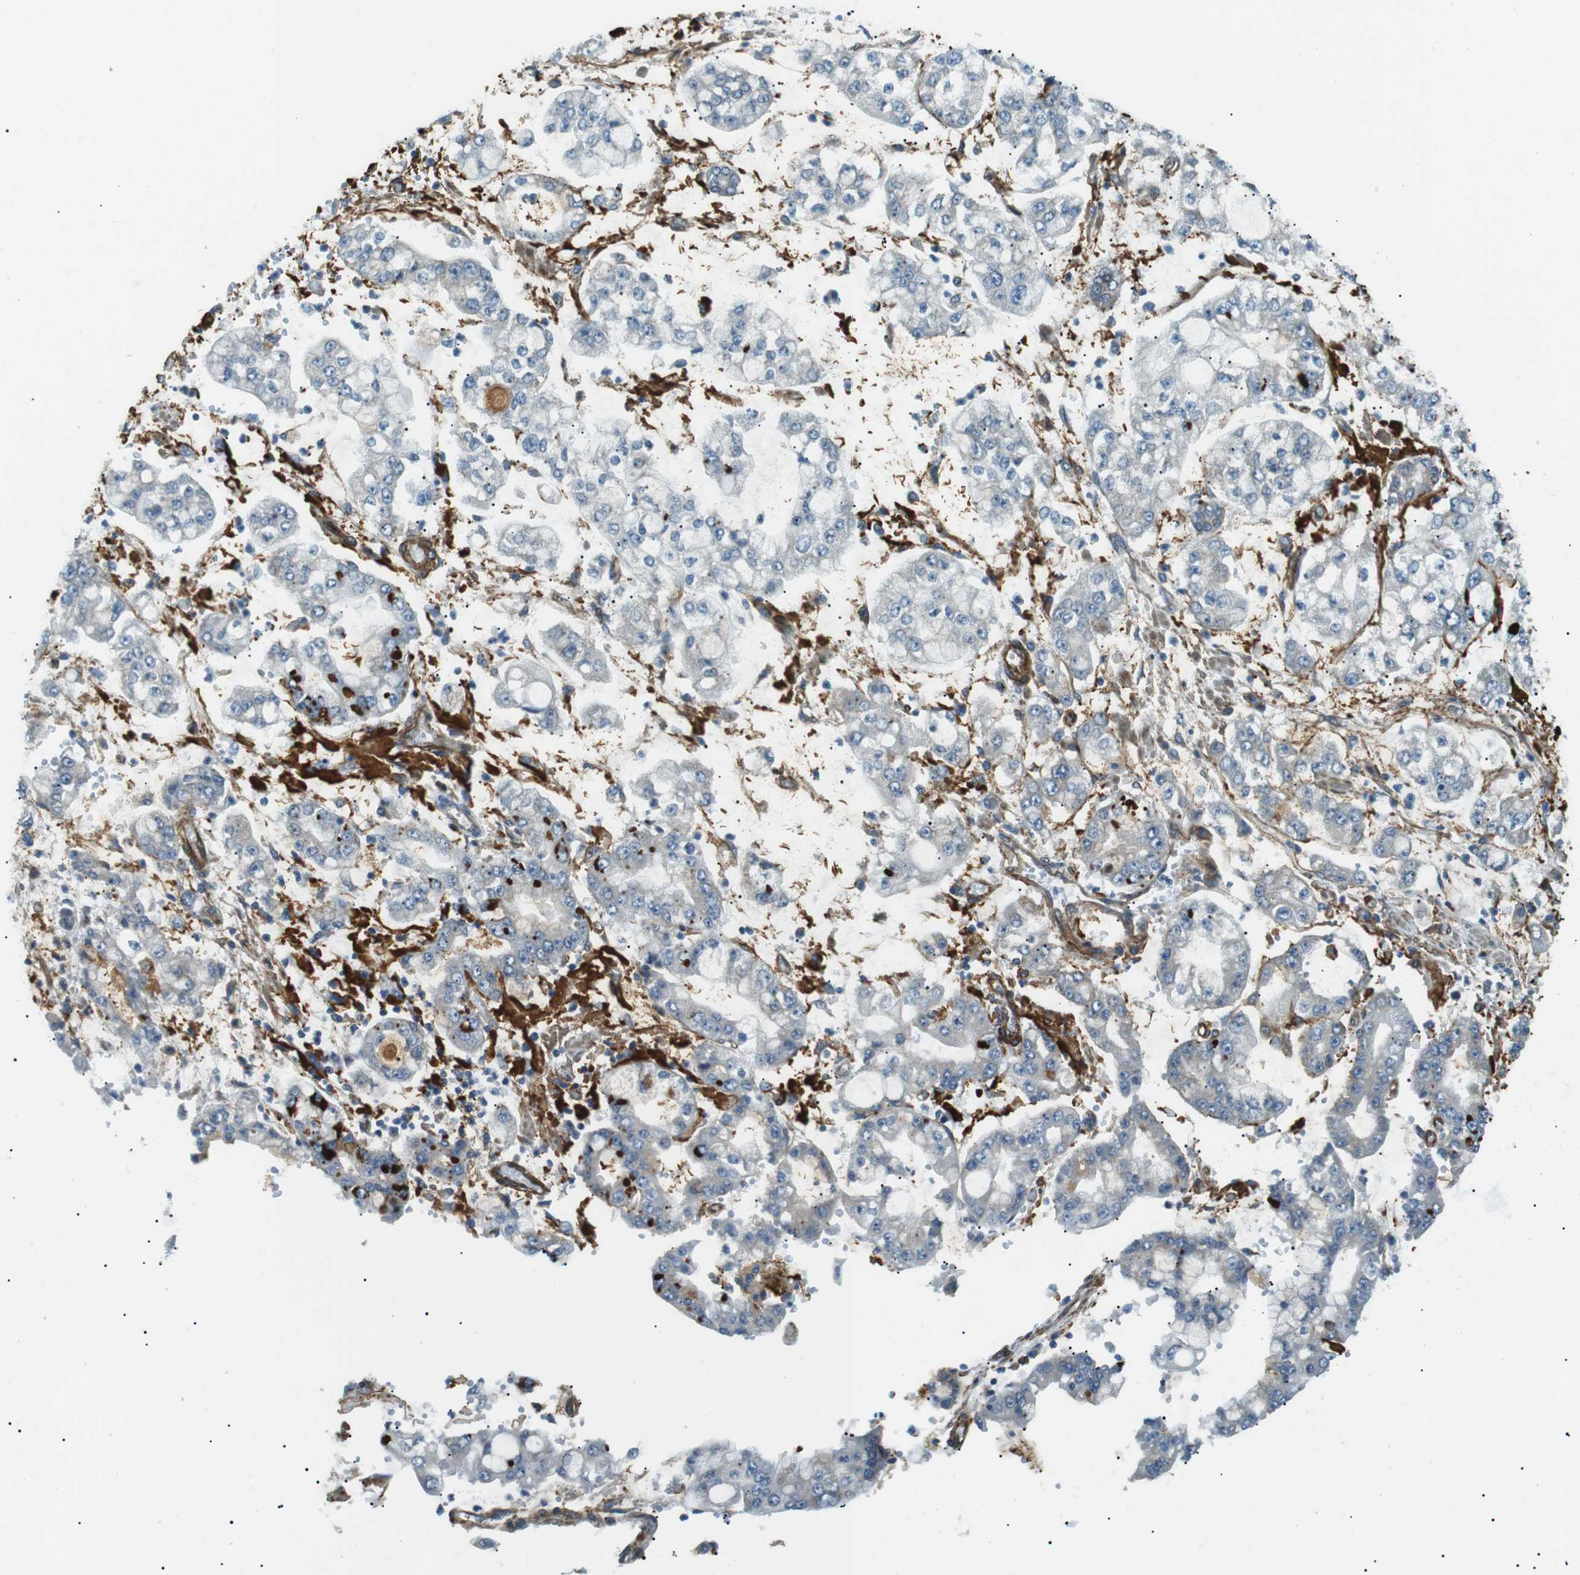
{"staining": {"intensity": "negative", "quantity": "none", "location": "none"}, "tissue": "stomach cancer", "cell_type": "Tumor cells", "image_type": "cancer", "snomed": [{"axis": "morphology", "description": "Adenocarcinoma, NOS"}, {"axis": "topography", "description": "Stomach"}], "caption": "A high-resolution image shows IHC staining of stomach cancer, which reveals no significant expression in tumor cells.", "gene": "ODR4", "patient": {"sex": "male", "age": 76}}